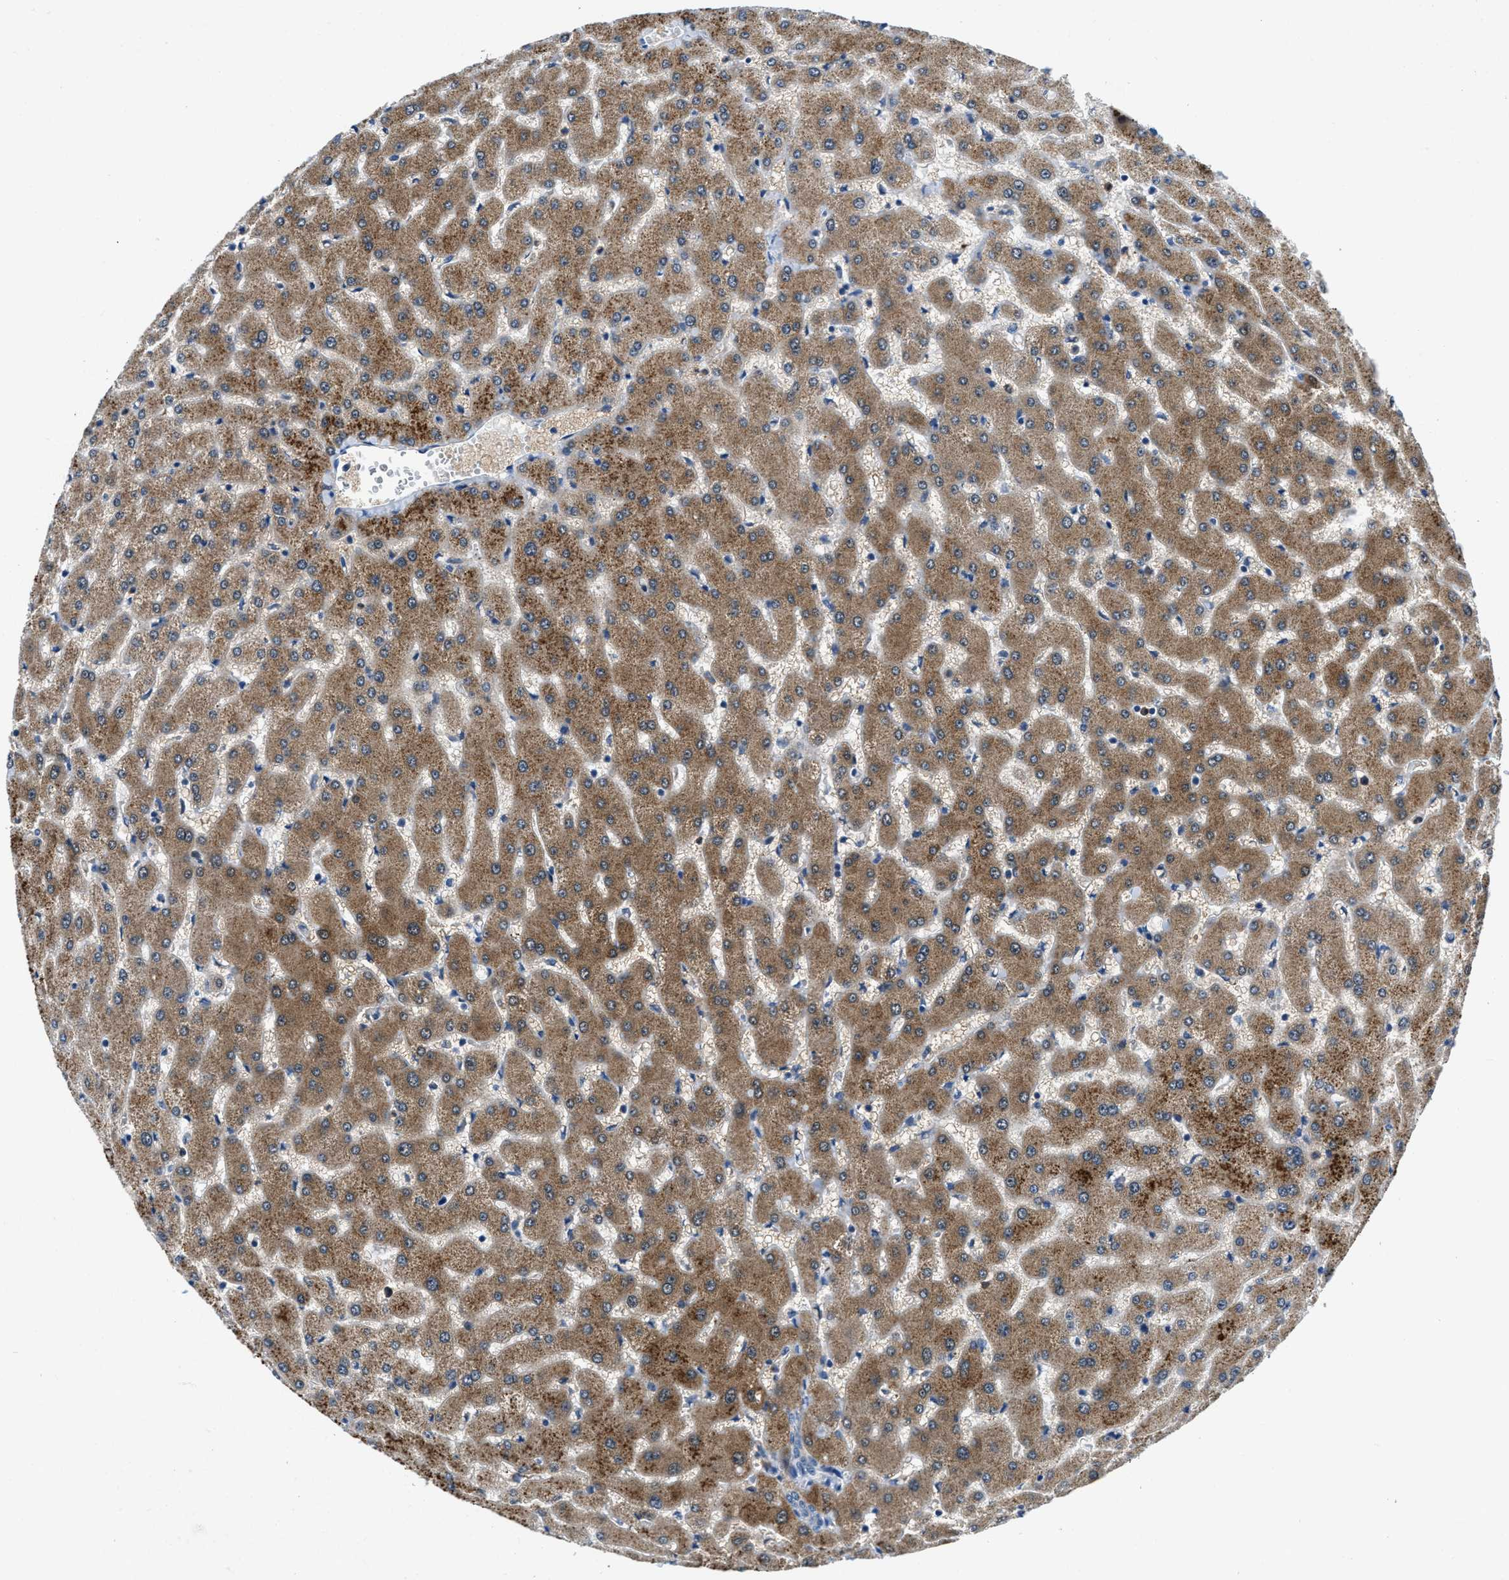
{"staining": {"intensity": "negative", "quantity": "none", "location": "none"}, "tissue": "liver", "cell_type": "Cholangiocytes", "image_type": "normal", "snomed": [{"axis": "morphology", "description": "Normal tissue, NOS"}, {"axis": "topography", "description": "Liver"}], "caption": "High magnification brightfield microscopy of normal liver stained with DAB (brown) and counterstained with hematoxylin (blue): cholangiocytes show no significant expression. The staining was performed using DAB to visualize the protein expression in brown, while the nuclei were stained in blue with hematoxylin (Magnification: 20x).", "gene": "ADGRE3", "patient": {"sex": "female", "age": 63}}